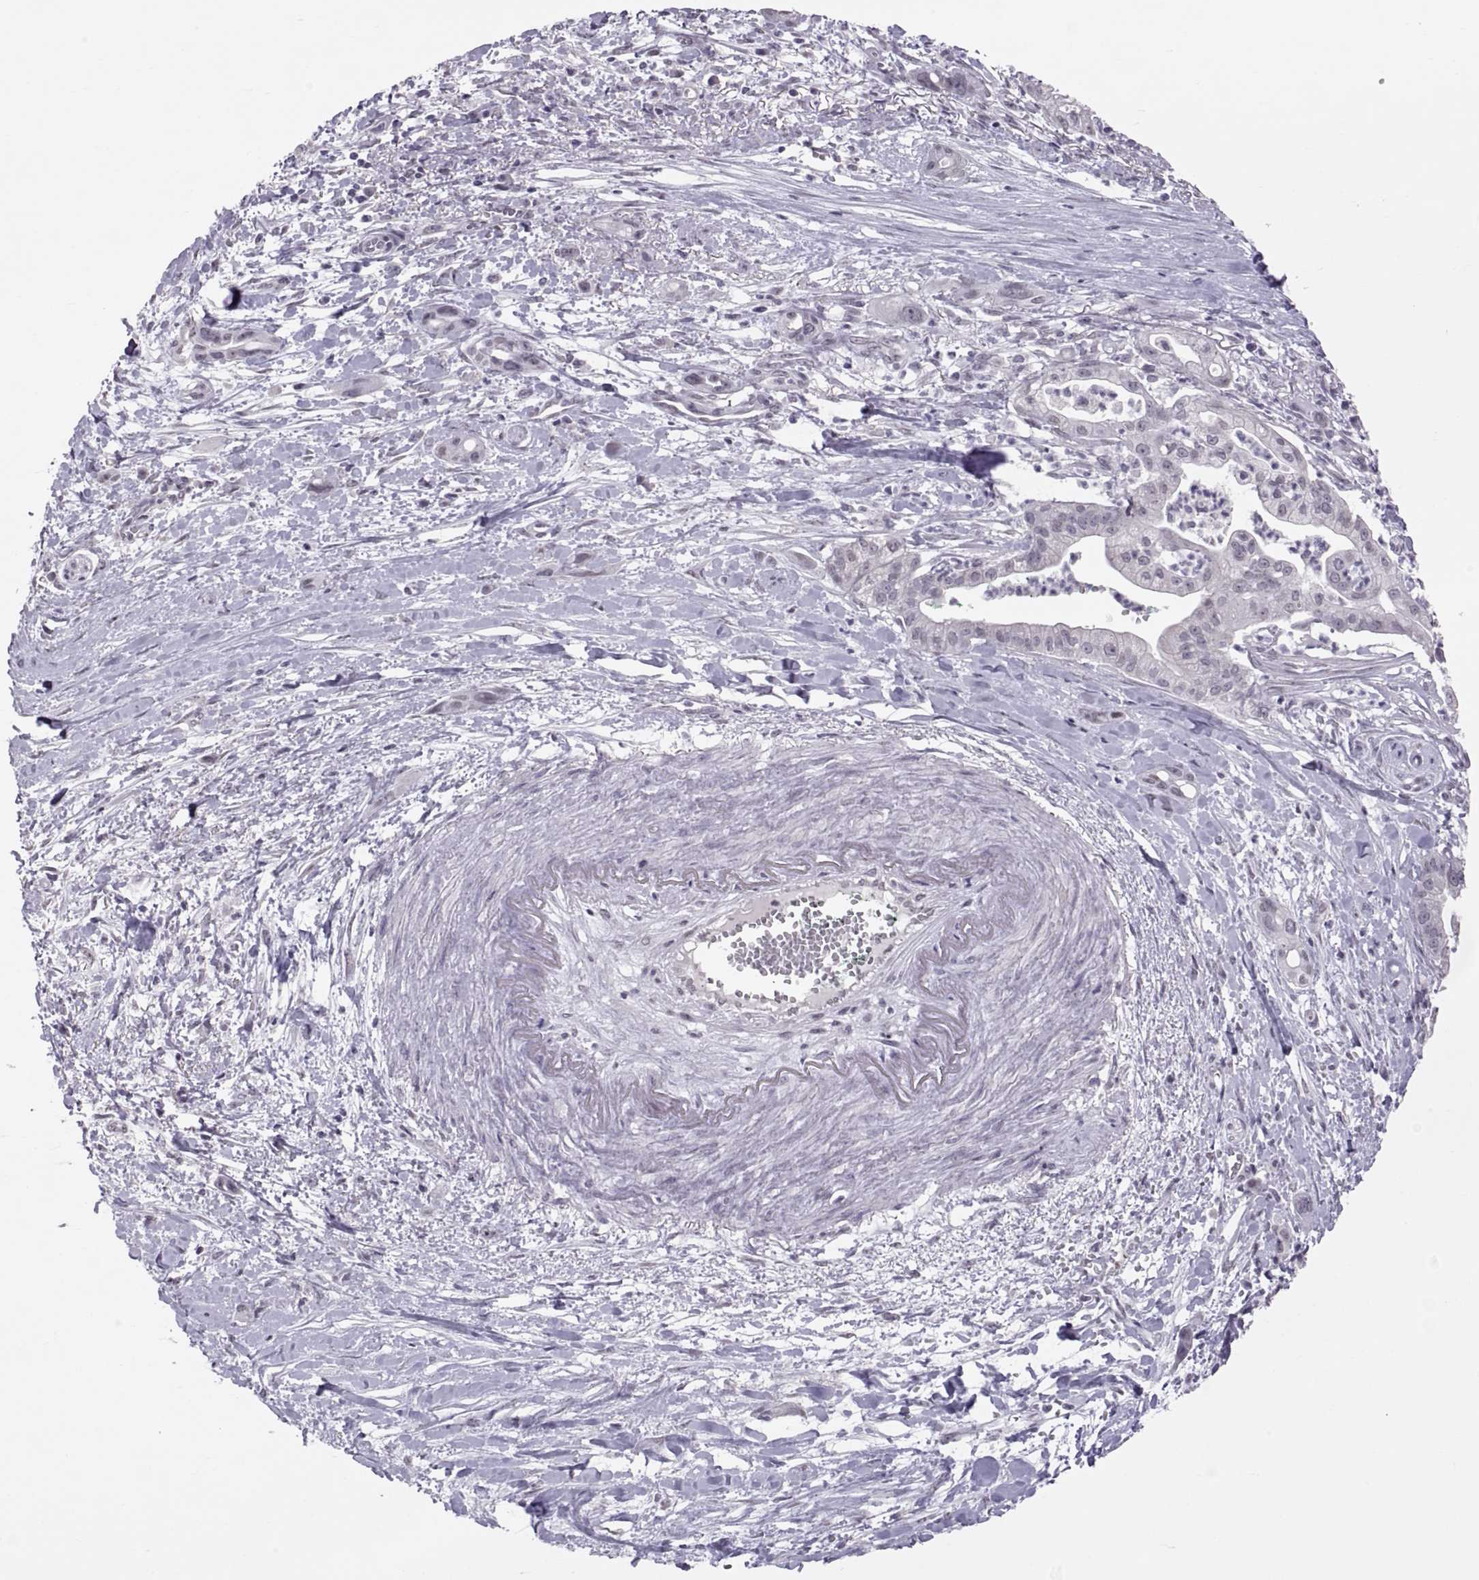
{"staining": {"intensity": "negative", "quantity": "none", "location": "none"}, "tissue": "pancreatic cancer", "cell_type": "Tumor cells", "image_type": "cancer", "snomed": [{"axis": "morphology", "description": "Normal tissue, NOS"}, {"axis": "morphology", "description": "Adenocarcinoma, NOS"}, {"axis": "topography", "description": "Lymph node"}, {"axis": "topography", "description": "Pancreas"}], "caption": "Human pancreatic cancer (adenocarcinoma) stained for a protein using IHC displays no staining in tumor cells.", "gene": "KRT77", "patient": {"sex": "female", "age": 58}}